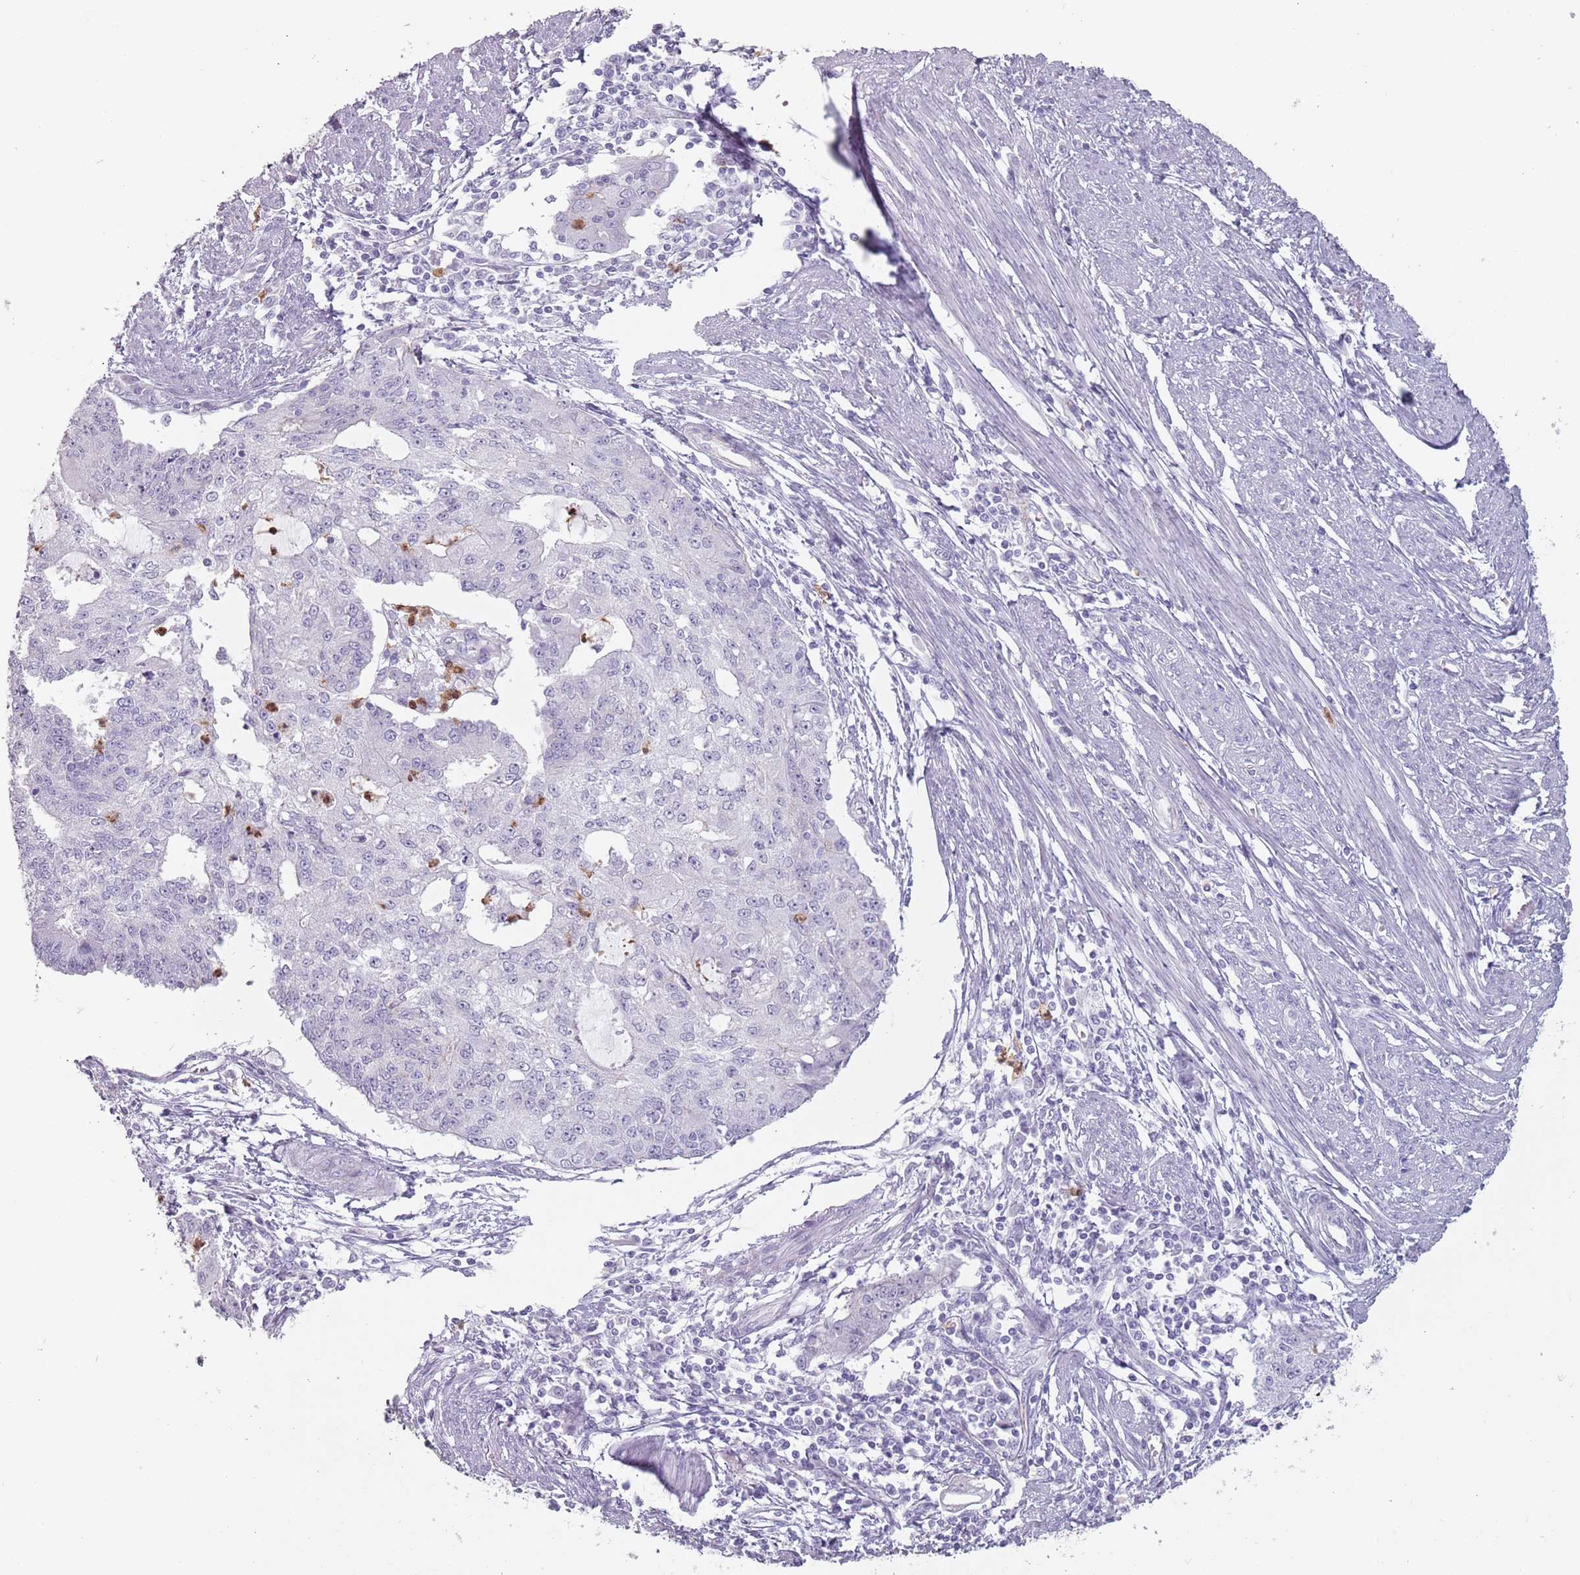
{"staining": {"intensity": "negative", "quantity": "none", "location": "none"}, "tissue": "endometrial cancer", "cell_type": "Tumor cells", "image_type": "cancer", "snomed": [{"axis": "morphology", "description": "Adenocarcinoma, NOS"}, {"axis": "topography", "description": "Endometrium"}], "caption": "Endometrial cancer stained for a protein using immunohistochemistry (IHC) shows no positivity tumor cells.", "gene": "ZNF584", "patient": {"sex": "female", "age": 56}}